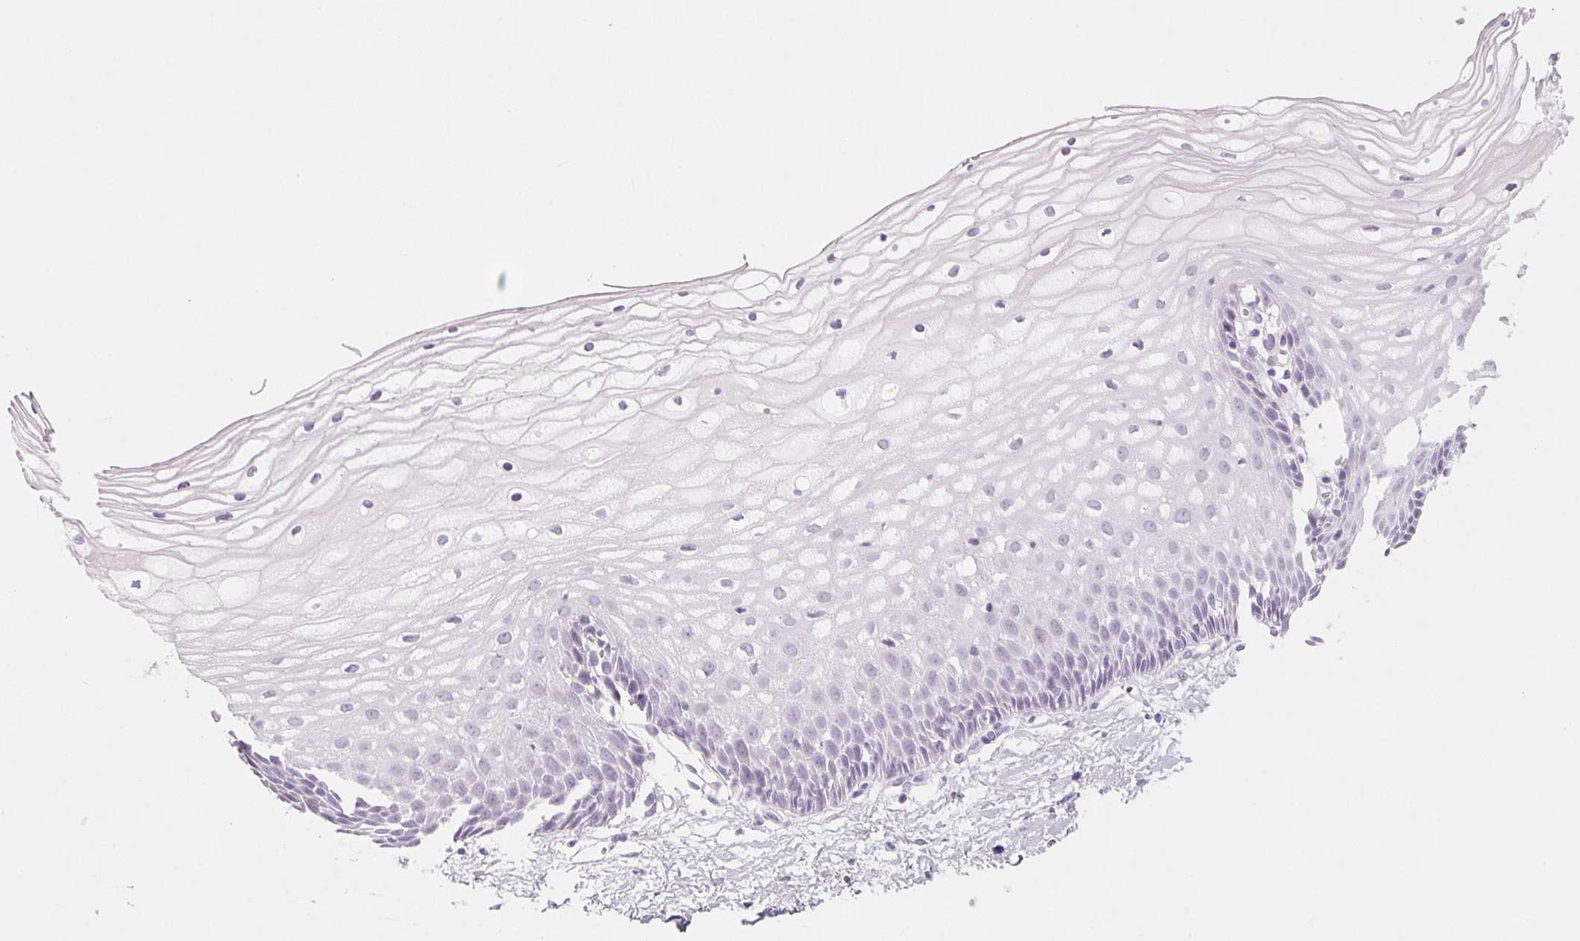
{"staining": {"intensity": "negative", "quantity": "none", "location": "none"}, "tissue": "cervix", "cell_type": "Glandular cells", "image_type": "normal", "snomed": [{"axis": "morphology", "description": "Normal tissue, NOS"}, {"axis": "topography", "description": "Cervix"}], "caption": "IHC image of unremarkable cervix: cervix stained with DAB demonstrates no significant protein staining in glandular cells.", "gene": "SH3GL2", "patient": {"sex": "female", "age": 36}}